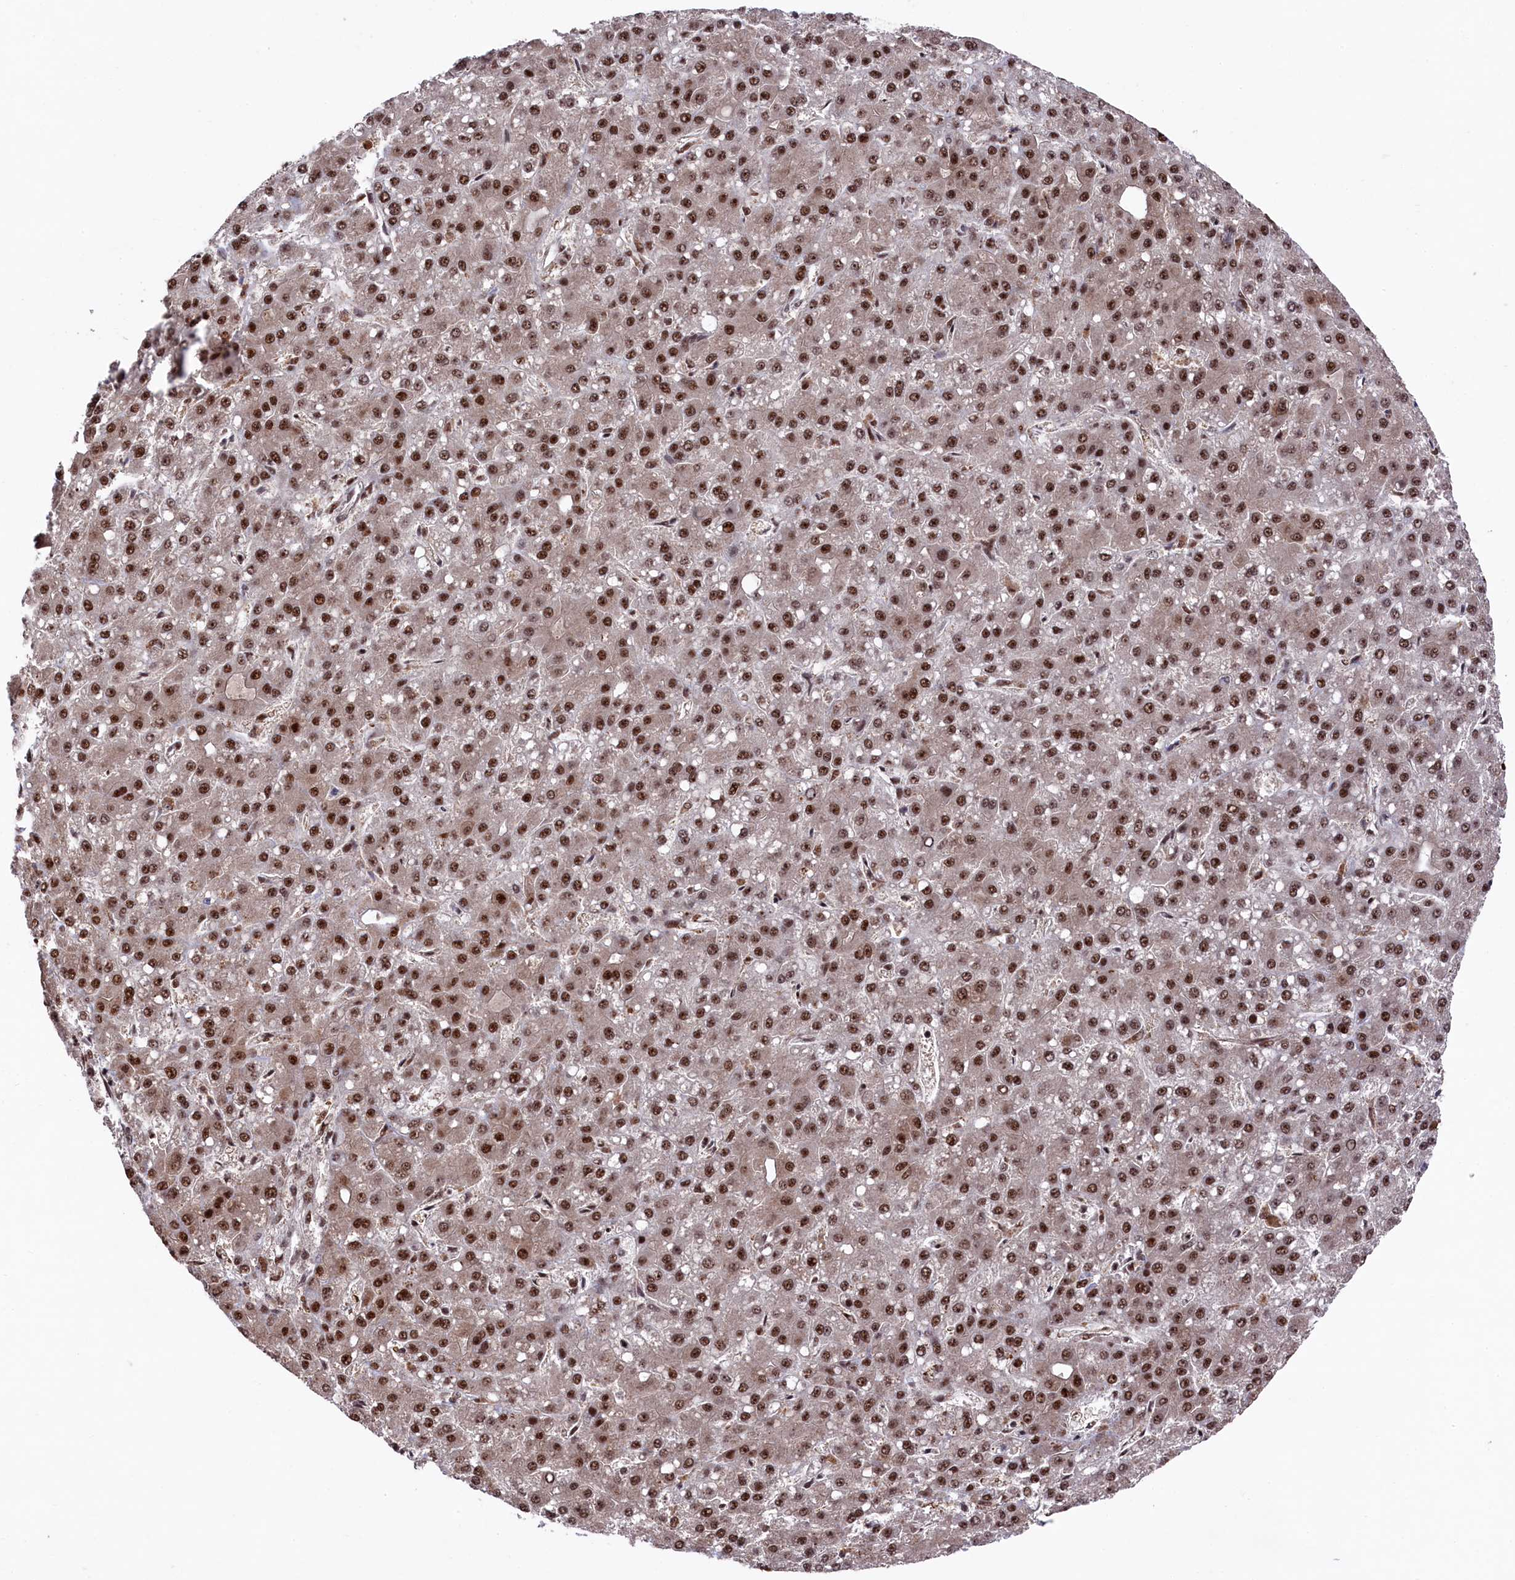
{"staining": {"intensity": "strong", "quantity": ">75%", "location": "nuclear"}, "tissue": "liver cancer", "cell_type": "Tumor cells", "image_type": "cancer", "snomed": [{"axis": "morphology", "description": "Carcinoma, Hepatocellular, NOS"}, {"axis": "topography", "description": "Liver"}], "caption": "About >75% of tumor cells in liver hepatocellular carcinoma demonstrate strong nuclear protein positivity as visualized by brown immunohistochemical staining.", "gene": "PRPF31", "patient": {"sex": "male", "age": 67}}